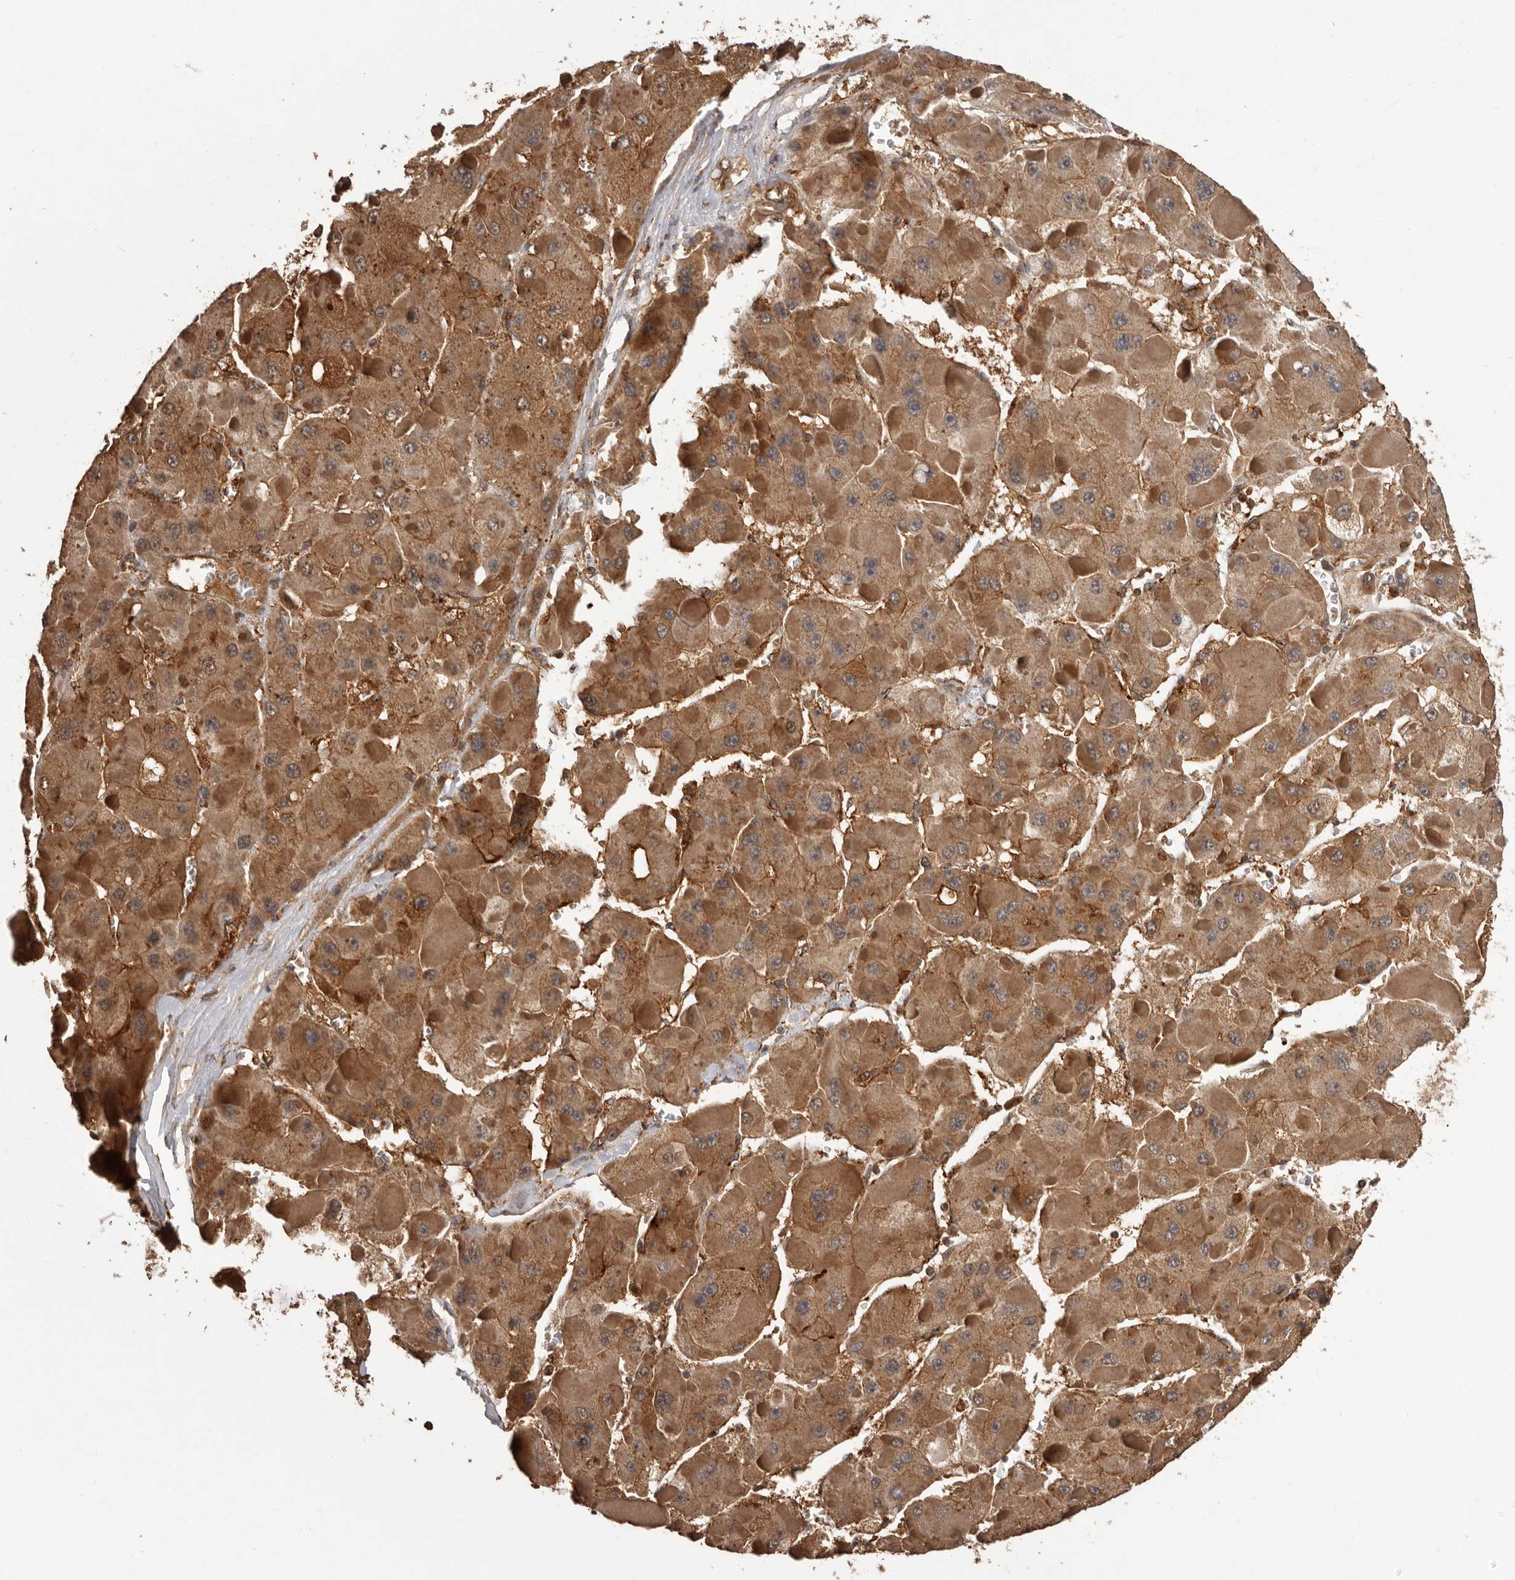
{"staining": {"intensity": "moderate", "quantity": ">75%", "location": "cytoplasmic/membranous"}, "tissue": "liver cancer", "cell_type": "Tumor cells", "image_type": "cancer", "snomed": [{"axis": "morphology", "description": "Carcinoma, Hepatocellular, NOS"}, {"axis": "topography", "description": "Liver"}], "caption": "Approximately >75% of tumor cells in human liver cancer (hepatocellular carcinoma) exhibit moderate cytoplasmic/membranous protein staining as visualized by brown immunohistochemical staining.", "gene": "SLC22A3", "patient": {"sex": "female", "age": 73}}